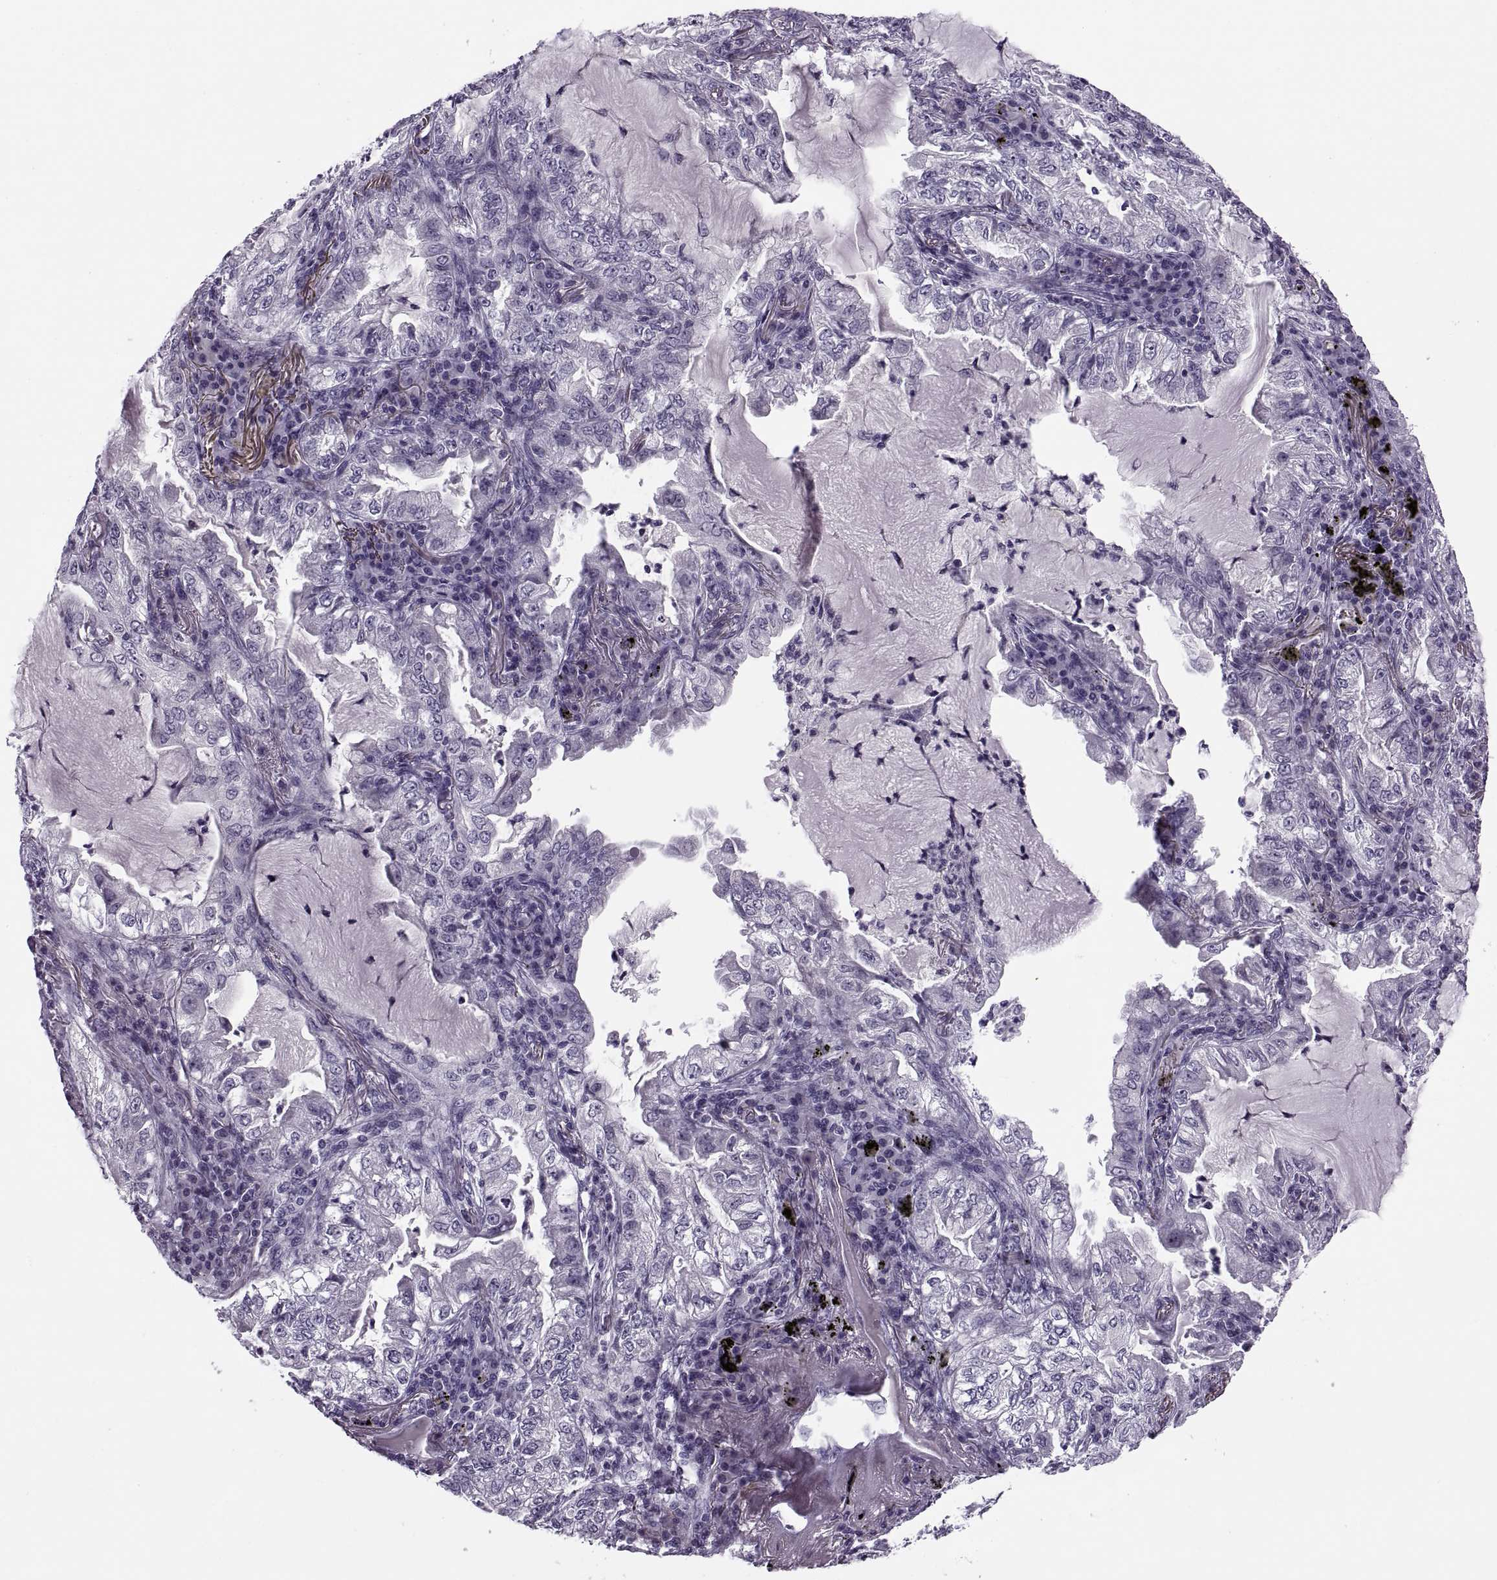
{"staining": {"intensity": "negative", "quantity": "none", "location": "none"}, "tissue": "lung cancer", "cell_type": "Tumor cells", "image_type": "cancer", "snomed": [{"axis": "morphology", "description": "Adenocarcinoma, NOS"}, {"axis": "topography", "description": "Lung"}], "caption": "Human lung cancer (adenocarcinoma) stained for a protein using immunohistochemistry (IHC) exhibits no expression in tumor cells.", "gene": "MAGEB1", "patient": {"sex": "female", "age": 73}}